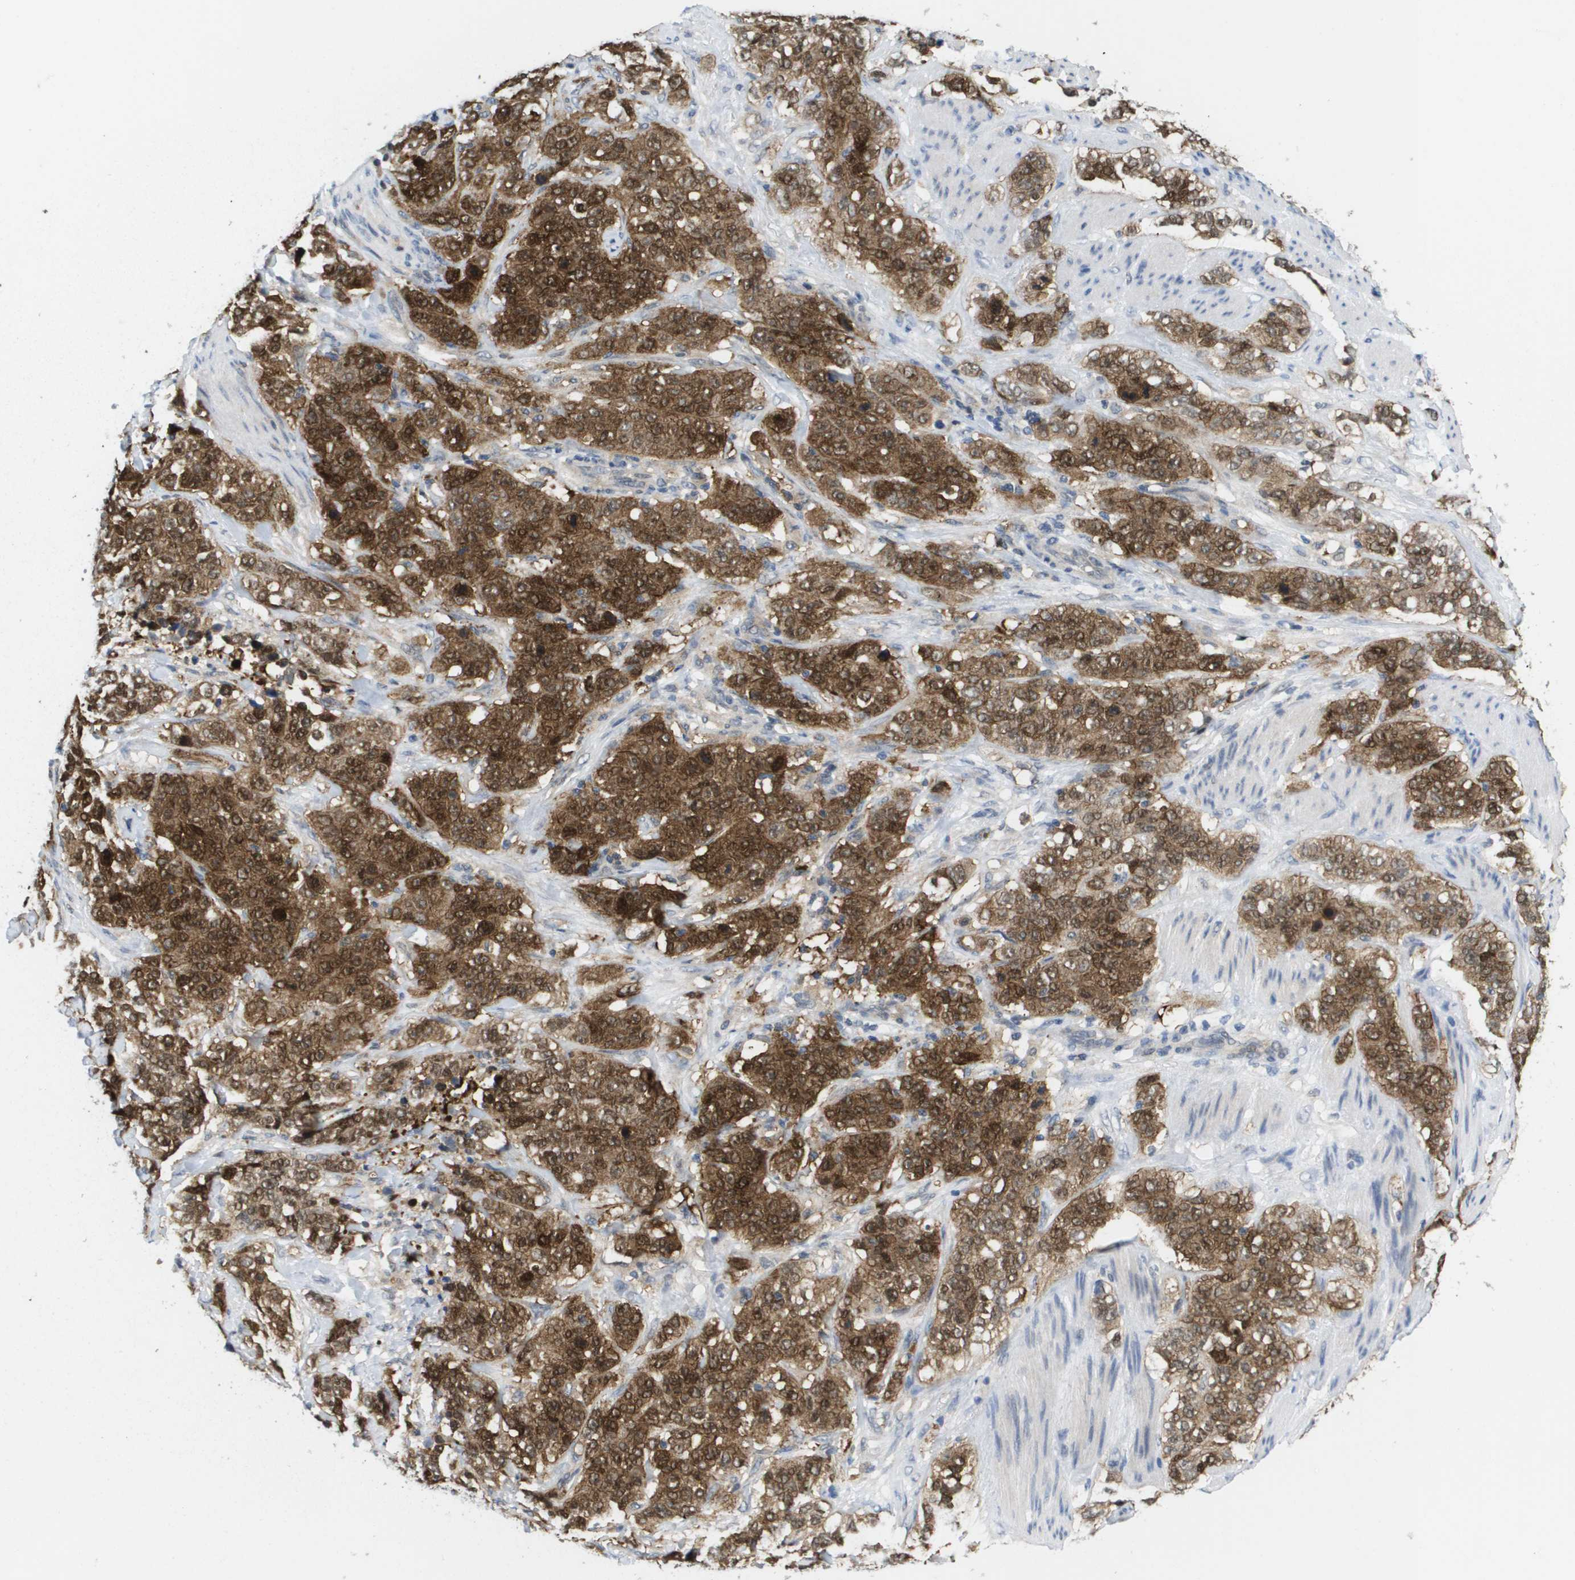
{"staining": {"intensity": "strong", "quantity": ">75%", "location": "cytoplasmic/membranous"}, "tissue": "stomach cancer", "cell_type": "Tumor cells", "image_type": "cancer", "snomed": [{"axis": "morphology", "description": "Adenocarcinoma, NOS"}, {"axis": "topography", "description": "Stomach"}], "caption": "Tumor cells display high levels of strong cytoplasmic/membranous positivity in approximately >75% of cells in stomach cancer.", "gene": "FKBP4", "patient": {"sex": "male", "age": 48}}